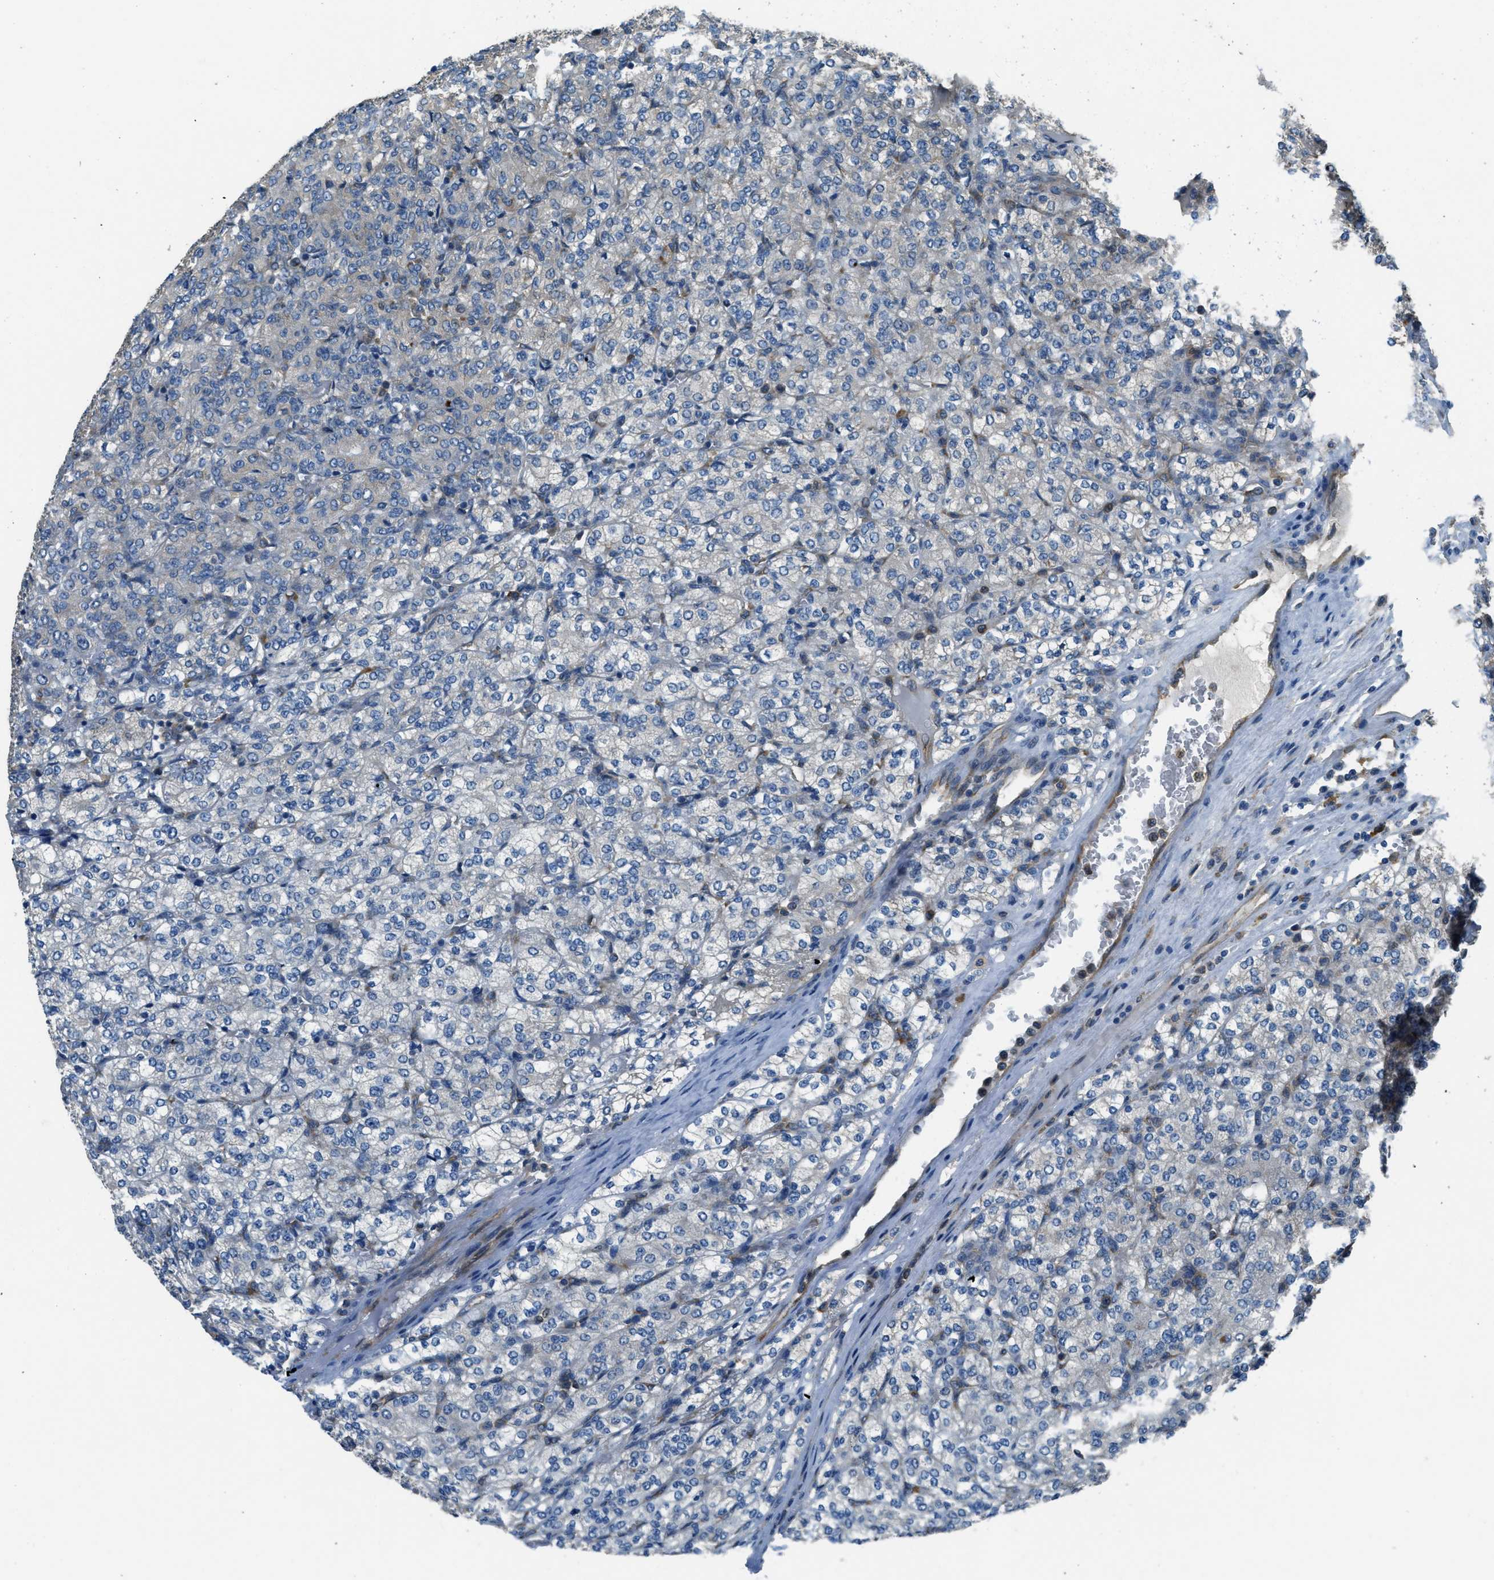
{"staining": {"intensity": "negative", "quantity": "none", "location": "none"}, "tissue": "renal cancer", "cell_type": "Tumor cells", "image_type": "cancer", "snomed": [{"axis": "morphology", "description": "Adenocarcinoma, NOS"}, {"axis": "topography", "description": "Kidney"}], "caption": "An IHC micrograph of renal adenocarcinoma is shown. There is no staining in tumor cells of renal adenocarcinoma. (DAB (3,3'-diaminobenzidine) immunohistochemistry (IHC) with hematoxylin counter stain).", "gene": "GIMAP8", "patient": {"sex": "male", "age": 77}}